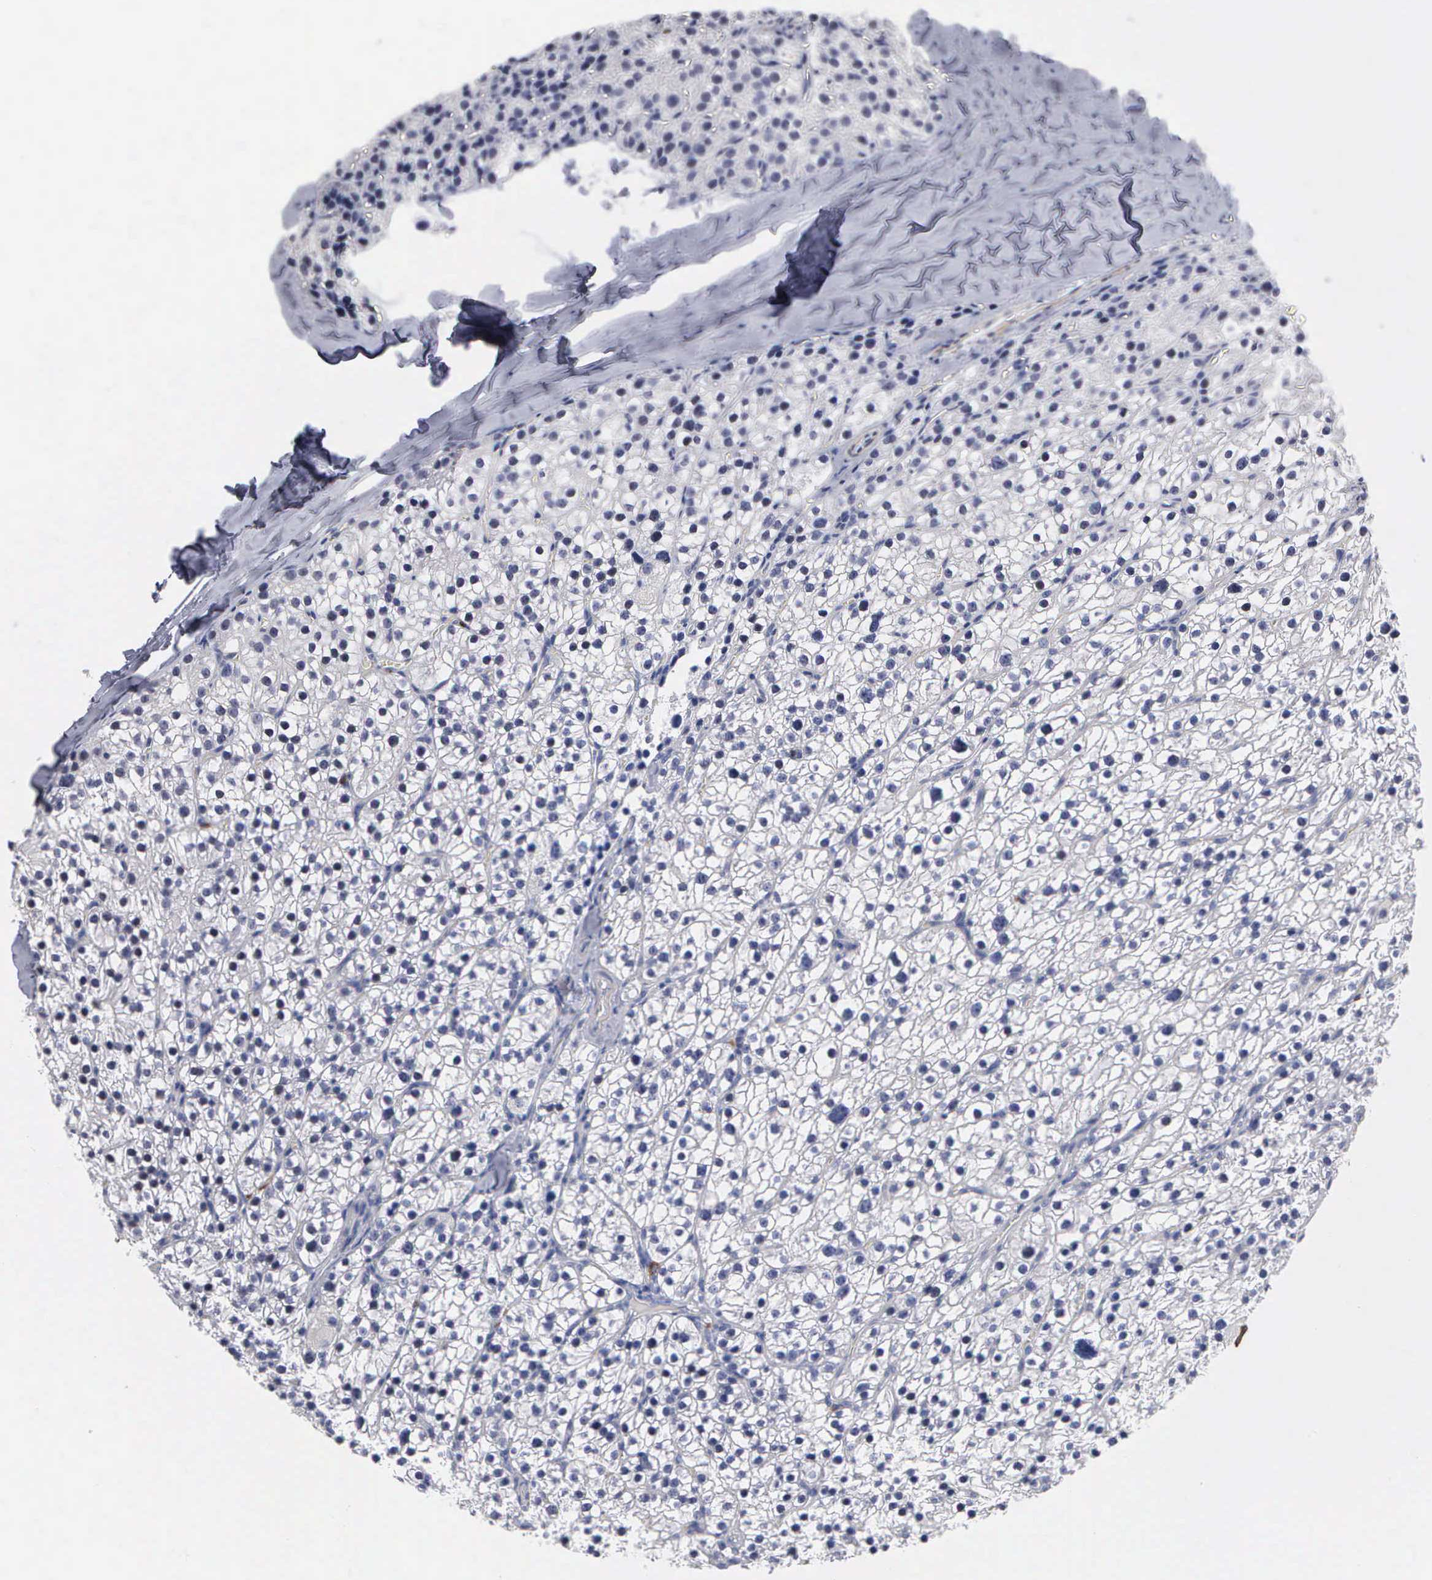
{"staining": {"intensity": "negative", "quantity": "none", "location": "none"}, "tissue": "parathyroid gland", "cell_type": "Glandular cells", "image_type": "normal", "snomed": [{"axis": "morphology", "description": "Normal tissue, NOS"}, {"axis": "topography", "description": "Parathyroid gland"}], "caption": "High magnification brightfield microscopy of benign parathyroid gland stained with DAB (3,3'-diaminobenzidine) (brown) and counterstained with hematoxylin (blue): glandular cells show no significant positivity.", "gene": "ELFN2", "patient": {"sex": "female", "age": 54}}